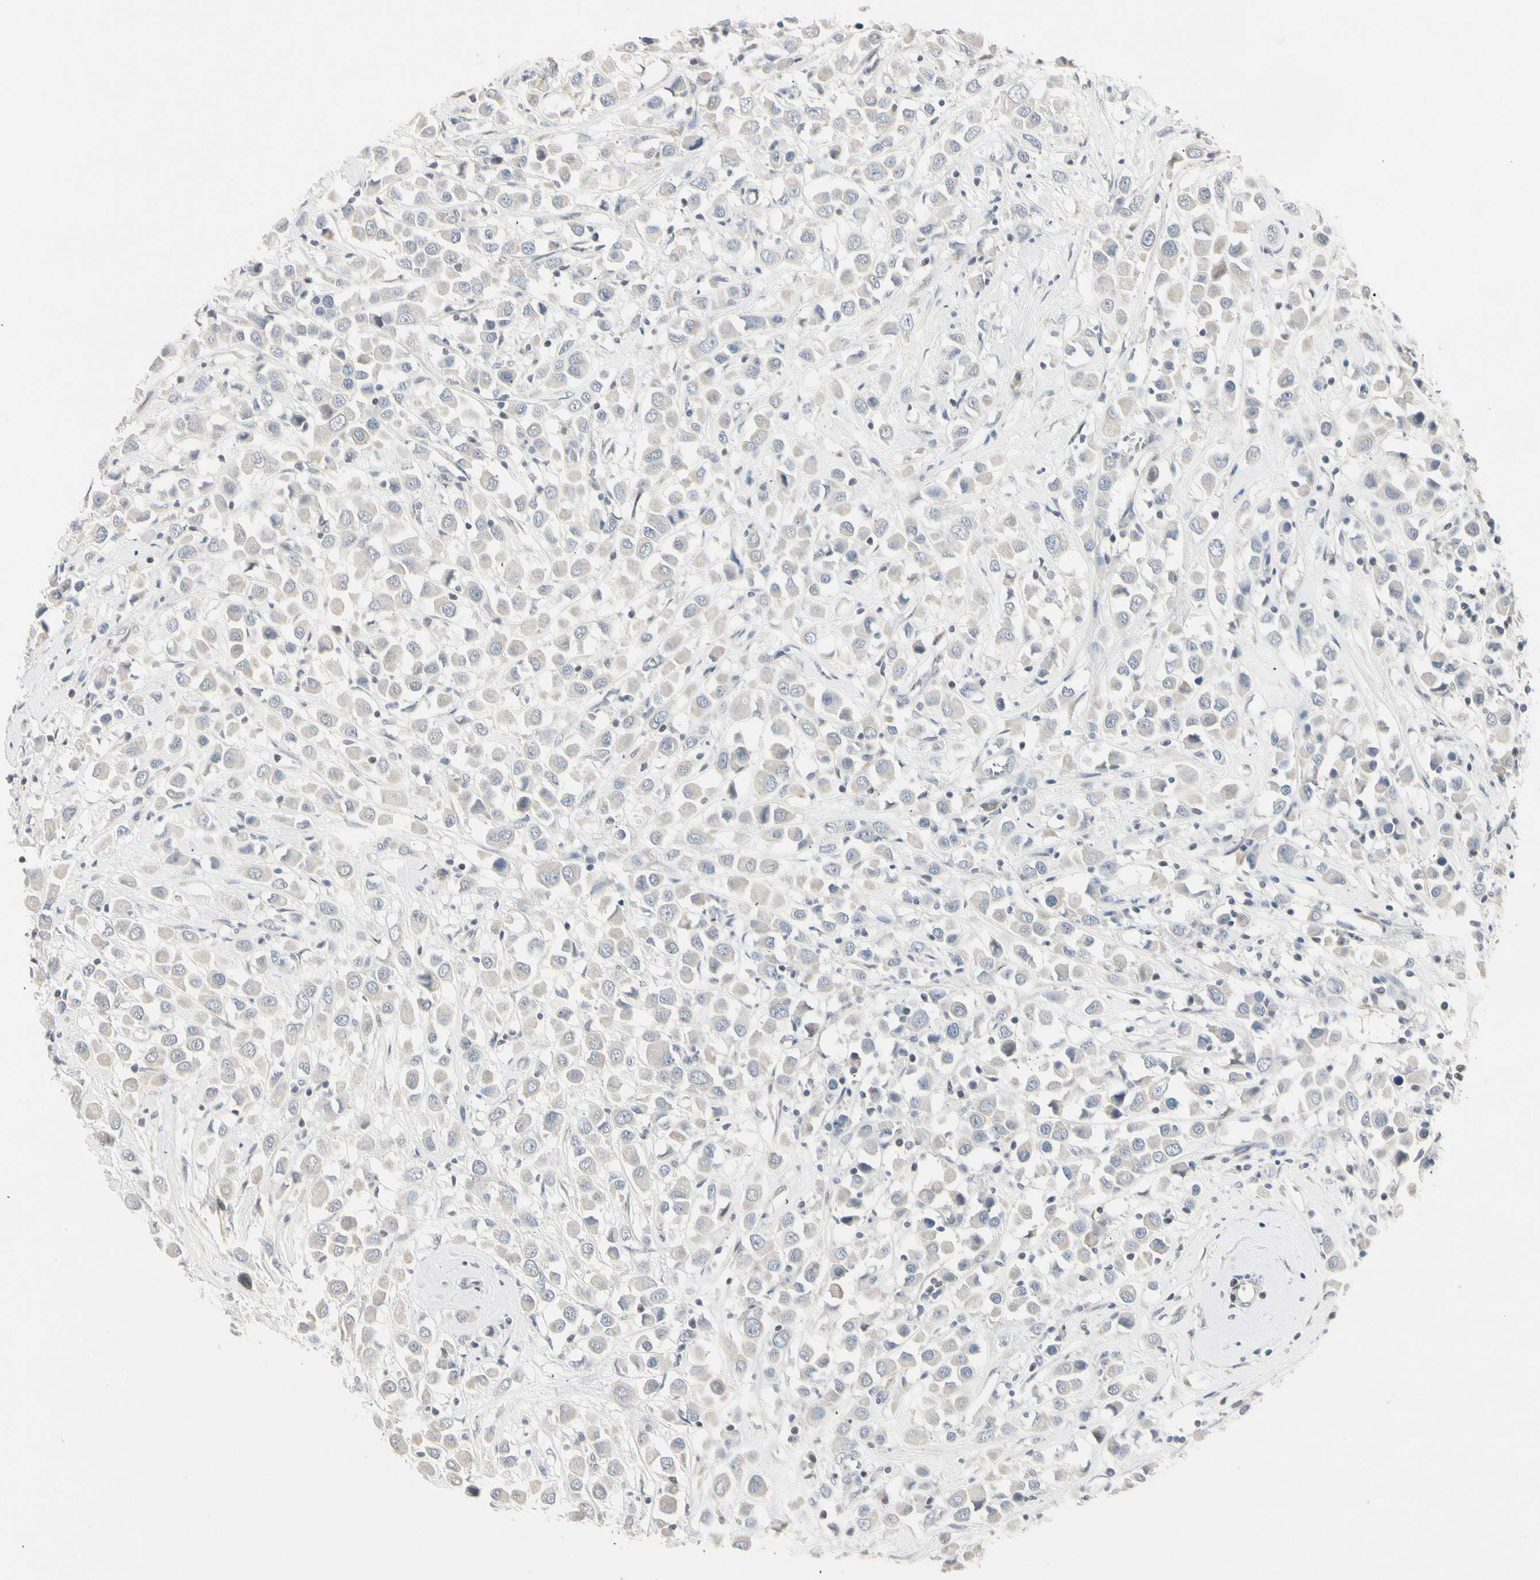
{"staining": {"intensity": "negative", "quantity": "none", "location": "none"}, "tissue": "breast cancer", "cell_type": "Tumor cells", "image_type": "cancer", "snomed": [{"axis": "morphology", "description": "Duct carcinoma"}, {"axis": "topography", "description": "Breast"}], "caption": "A histopathology image of breast cancer (infiltrating ductal carcinoma) stained for a protein reveals no brown staining in tumor cells.", "gene": "DMPK", "patient": {"sex": "female", "age": 61}}